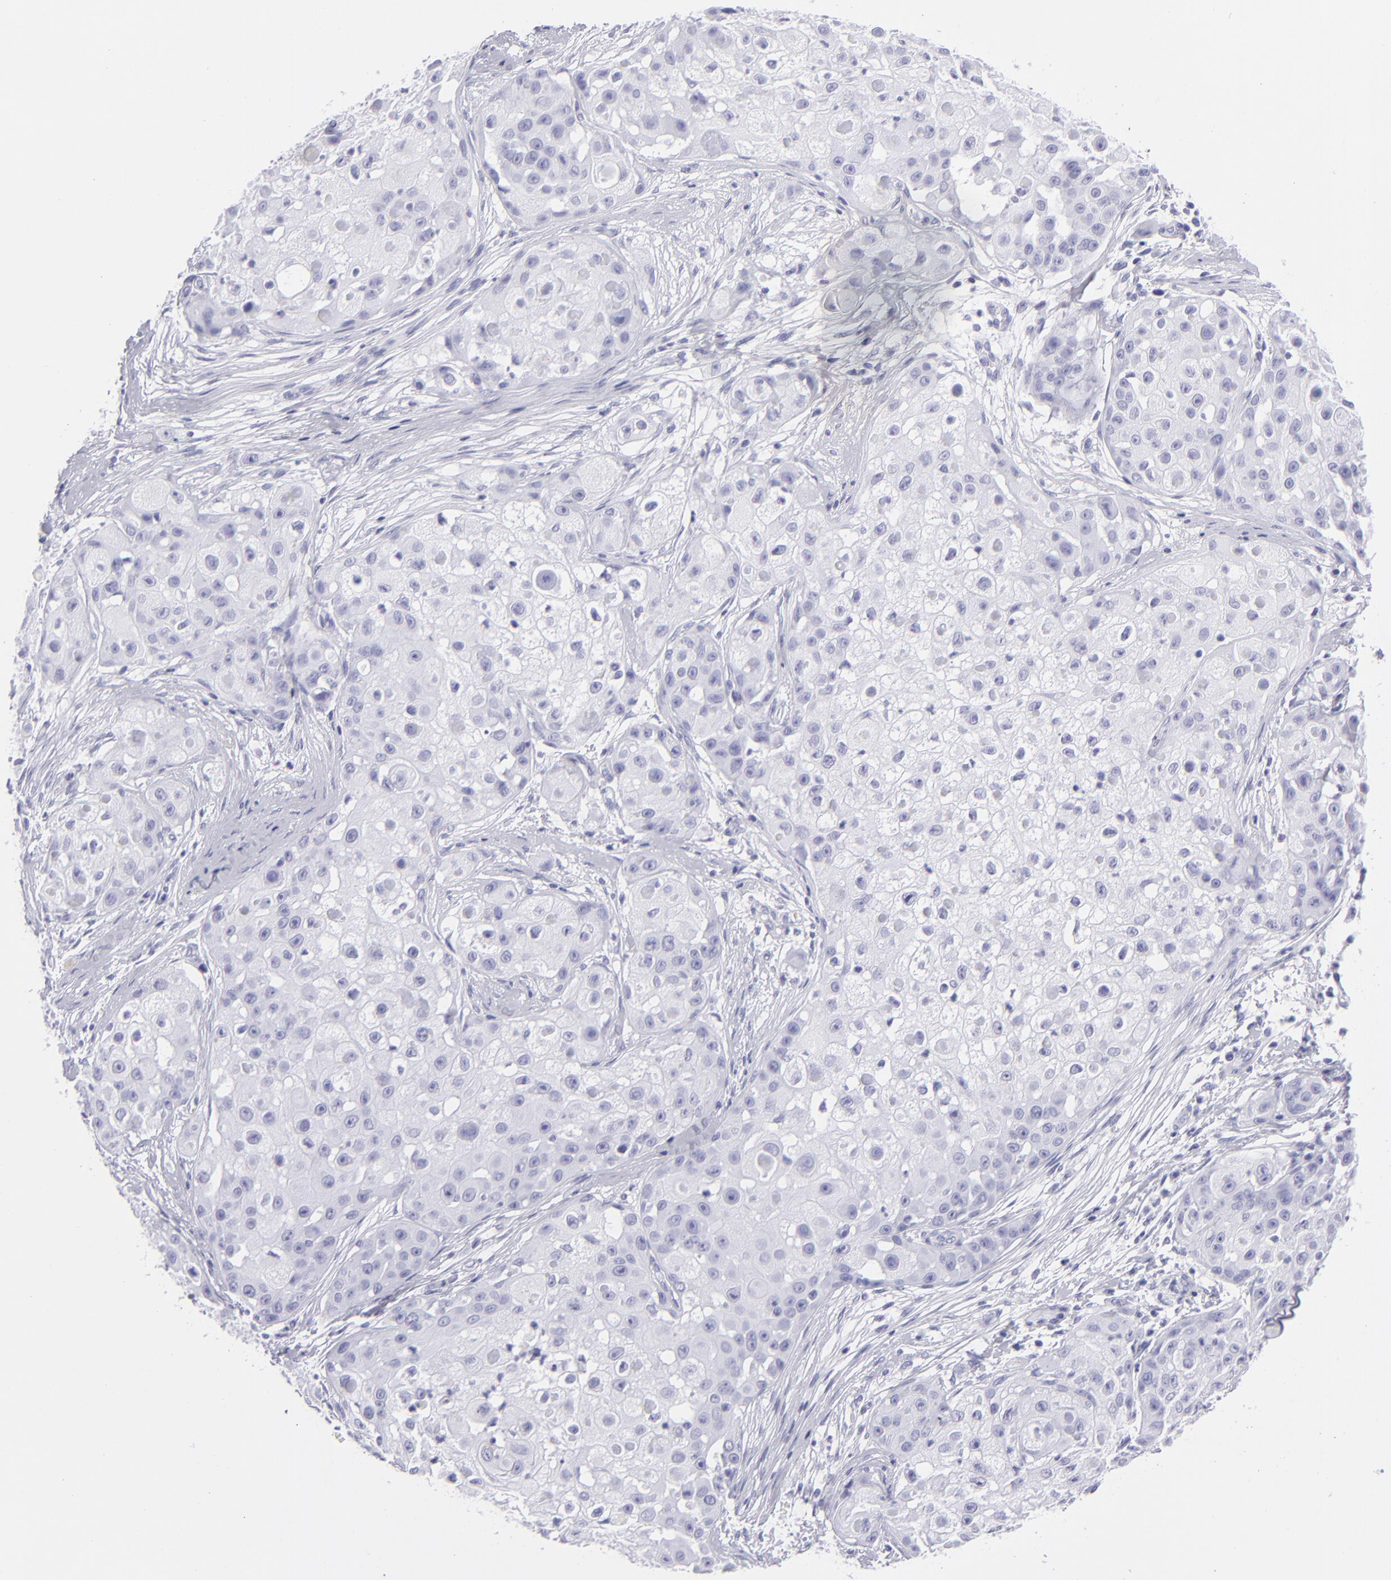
{"staining": {"intensity": "negative", "quantity": "none", "location": "none"}, "tissue": "skin cancer", "cell_type": "Tumor cells", "image_type": "cancer", "snomed": [{"axis": "morphology", "description": "Squamous cell carcinoma, NOS"}, {"axis": "topography", "description": "Skin"}], "caption": "IHC micrograph of neoplastic tissue: human squamous cell carcinoma (skin) stained with DAB (3,3'-diaminobenzidine) shows no significant protein staining in tumor cells. The staining is performed using DAB brown chromogen with nuclei counter-stained in using hematoxylin.", "gene": "PVALB", "patient": {"sex": "female", "age": 57}}